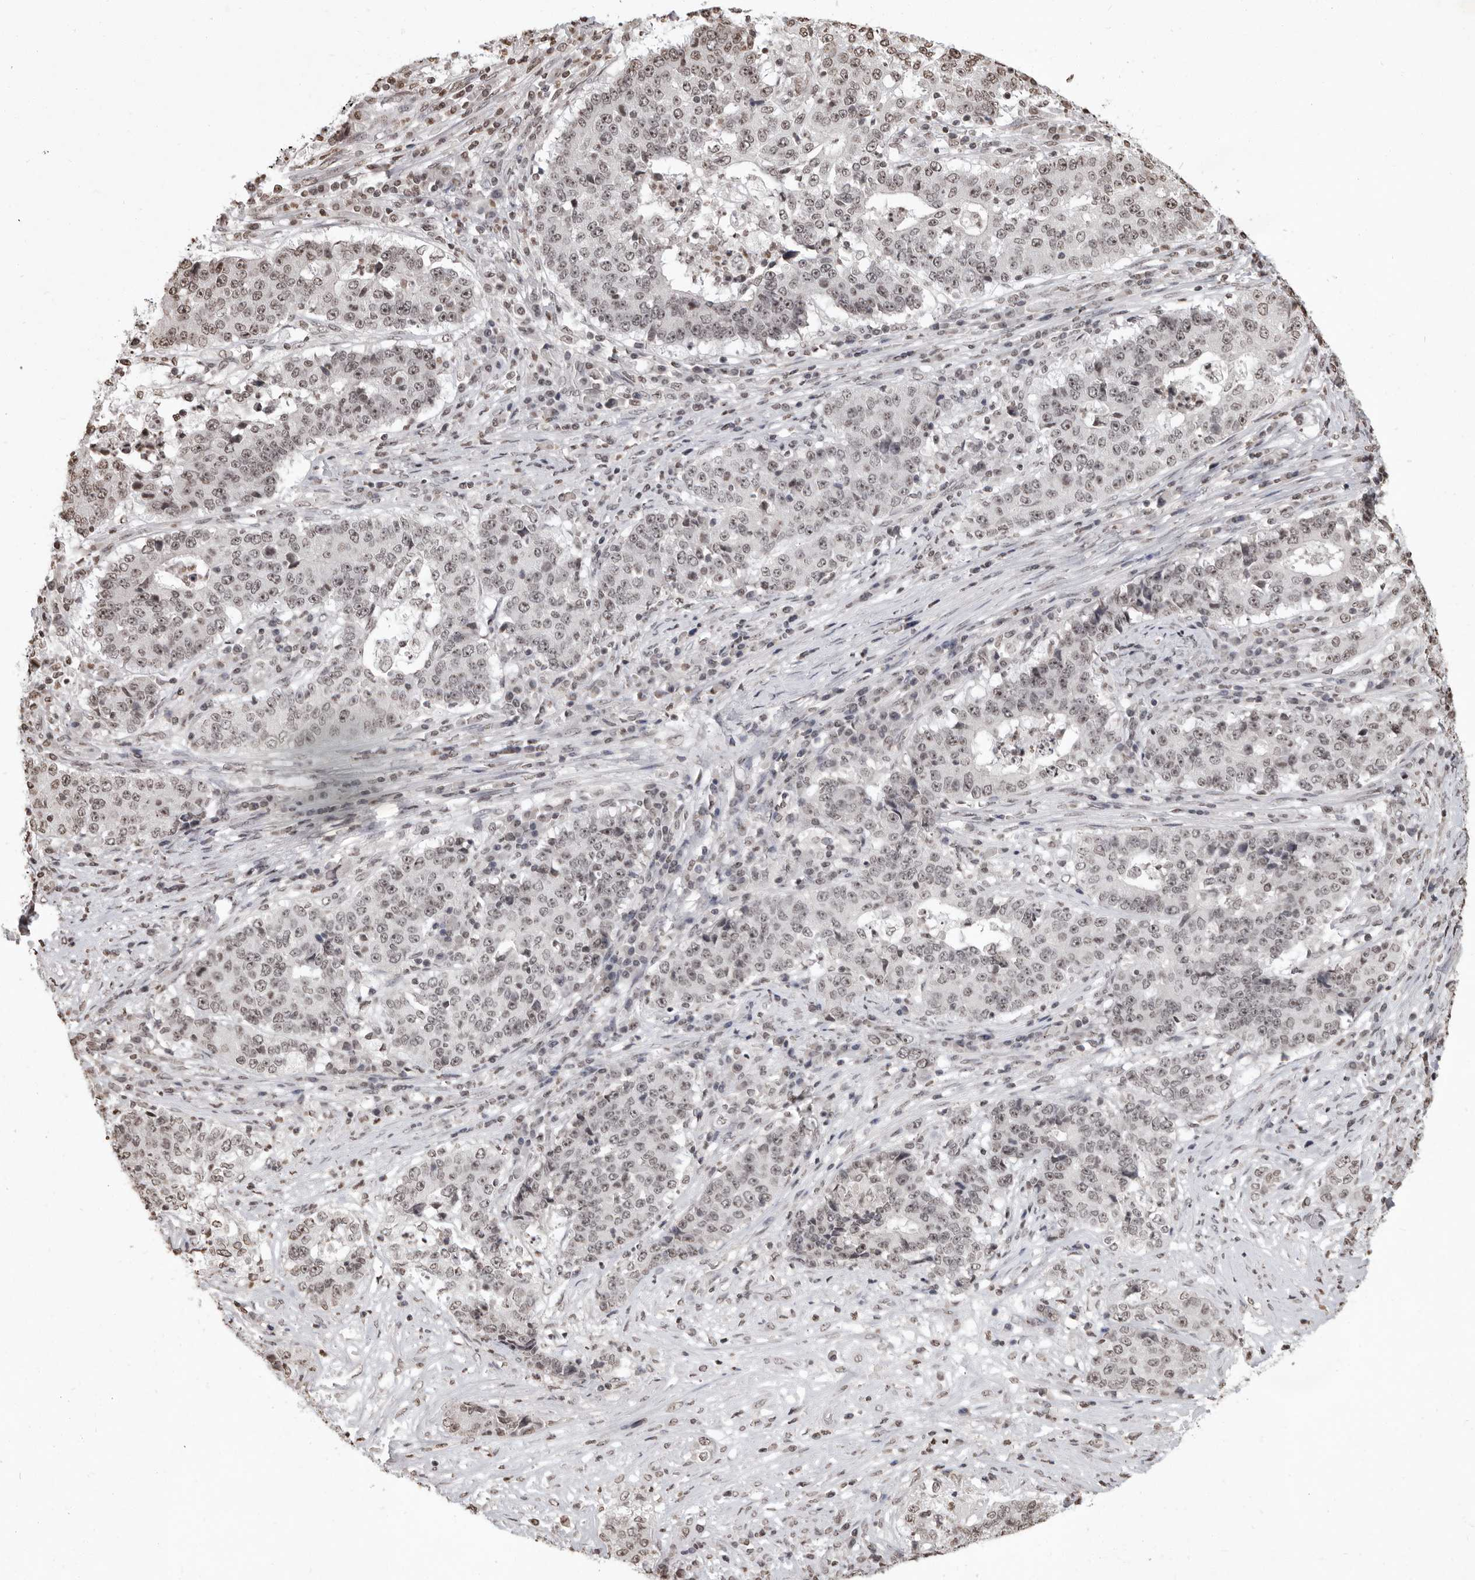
{"staining": {"intensity": "weak", "quantity": "25%-75%", "location": "nuclear"}, "tissue": "stomach cancer", "cell_type": "Tumor cells", "image_type": "cancer", "snomed": [{"axis": "morphology", "description": "Adenocarcinoma, NOS"}, {"axis": "topography", "description": "Stomach"}], "caption": "This micrograph demonstrates IHC staining of adenocarcinoma (stomach), with low weak nuclear positivity in approximately 25%-75% of tumor cells.", "gene": "WDR45", "patient": {"sex": "male", "age": 59}}